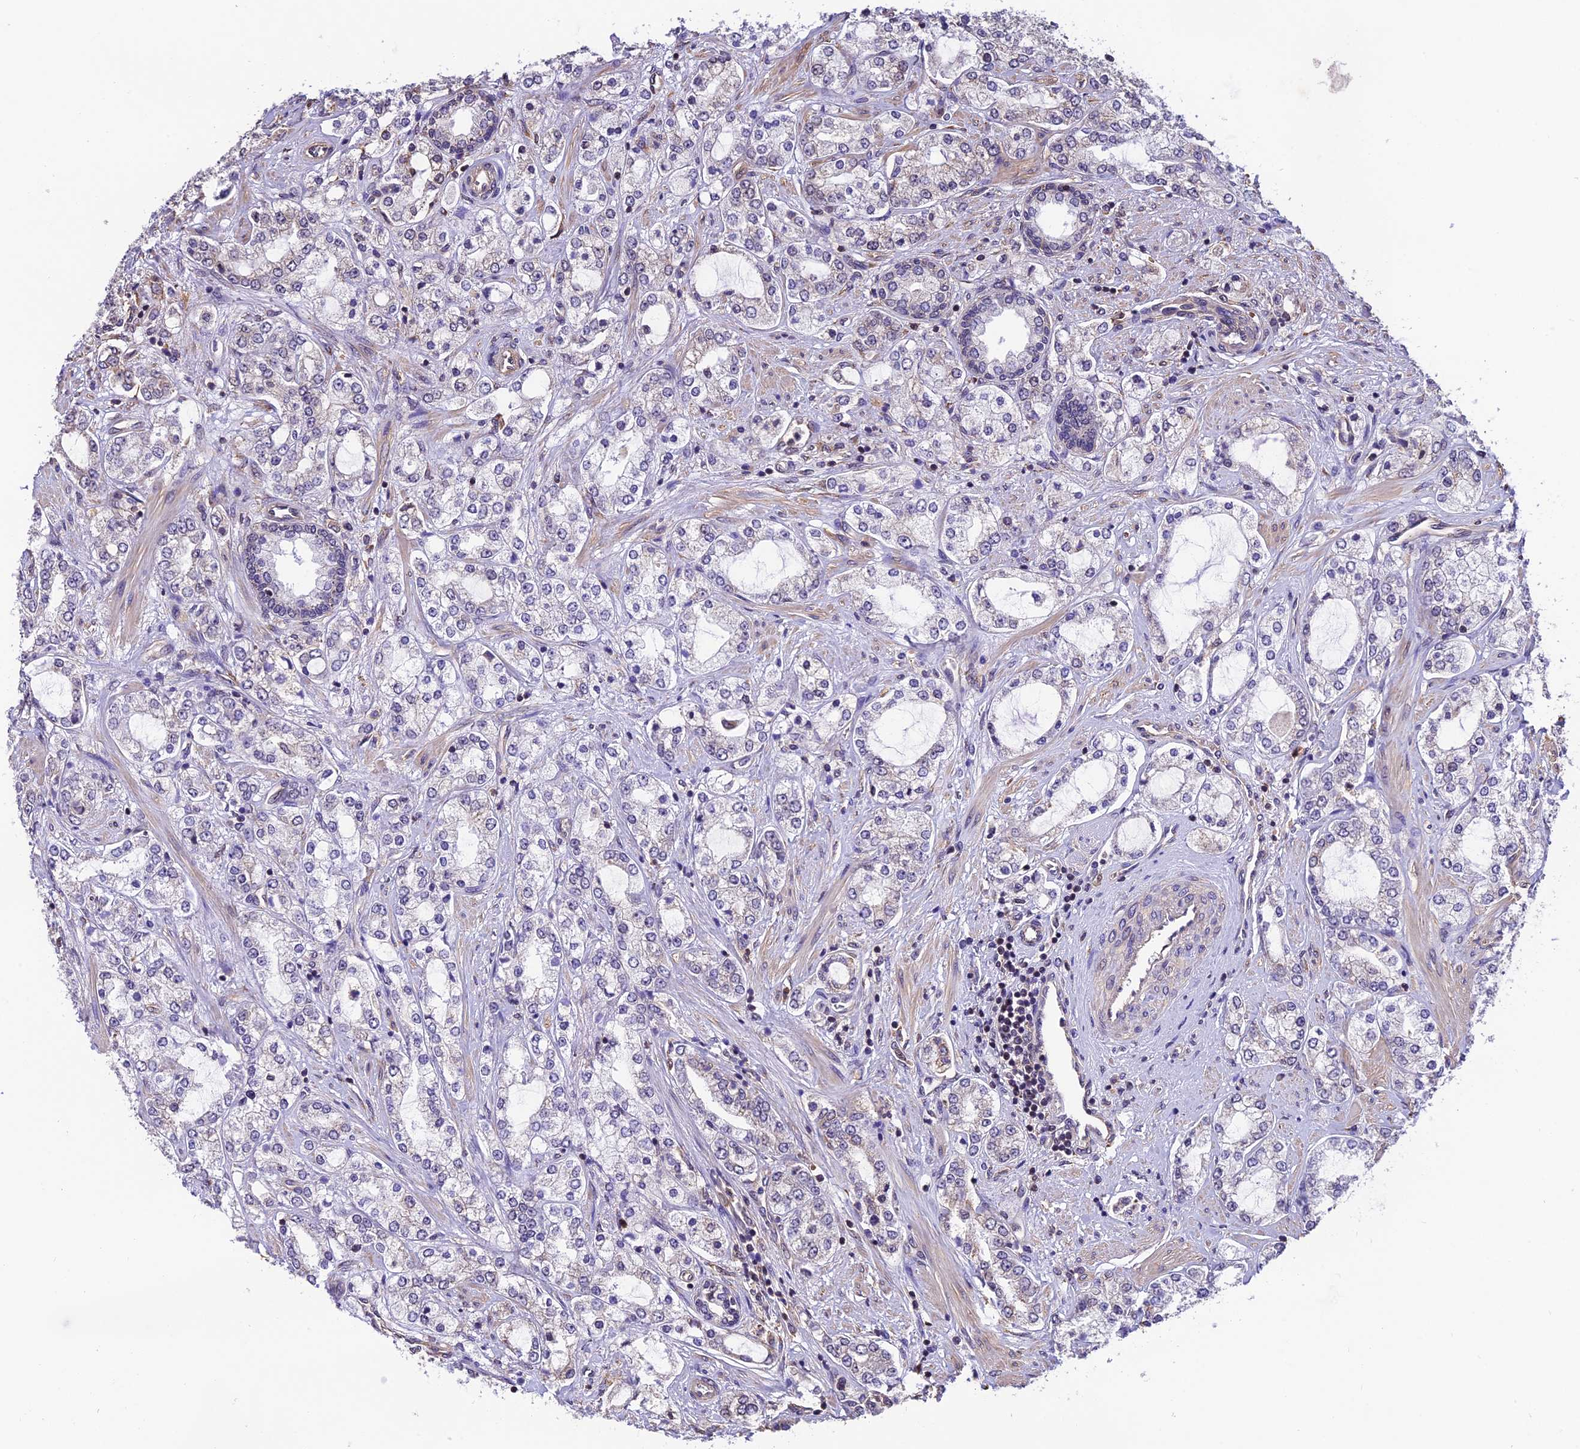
{"staining": {"intensity": "weak", "quantity": "<25%", "location": "cytoplasmic/membranous"}, "tissue": "prostate cancer", "cell_type": "Tumor cells", "image_type": "cancer", "snomed": [{"axis": "morphology", "description": "Adenocarcinoma, High grade"}, {"axis": "topography", "description": "Prostate"}], "caption": "This is an immunohistochemistry image of adenocarcinoma (high-grade) (prostate). There is no staining in tumor cells.", "gene": "ZC3H4", "patient": {"sex": "male", "age": 64}}